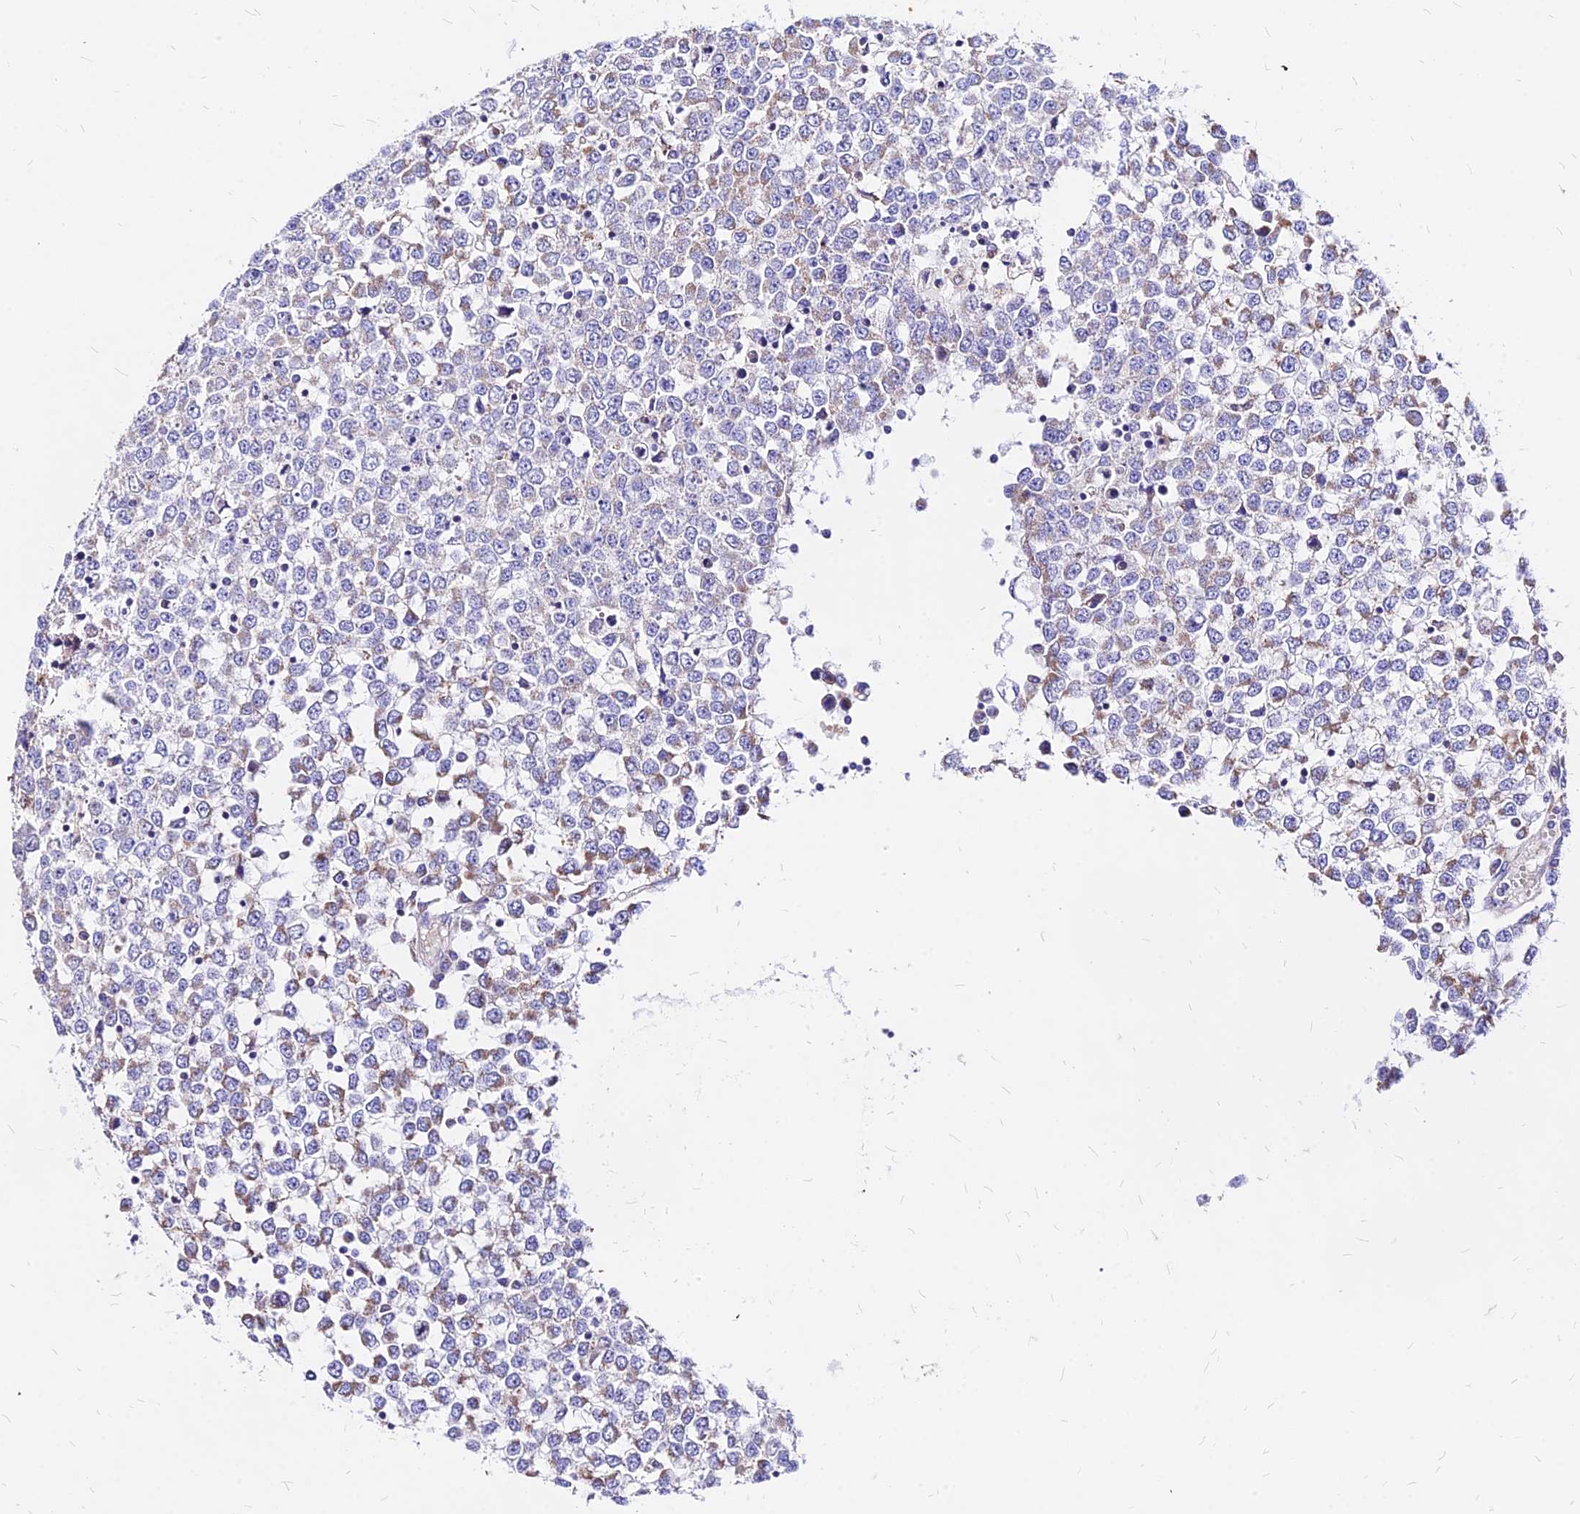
{"staining": {"intensity": "moderate", "quantity": "<25%", "location": "cytoplasmic/membranous"}, "tissue": "testis cancer", "cell_type": "Tumor cells", "image_type": "cancer", "snomed": [{"axis": "morphology", "description": "Seminoma, NOS"}, {"axis": "topography", "description": "Testis"}], "caption": "Immunohistochemical staining of human testis cancer (seminoma) exhibits low levels of moderate cytoplasmic/membranous positivity in approximately <25% of tumor cells.", "gene": "MRPL3", "patient": {"sex": "male", "age": 65}}